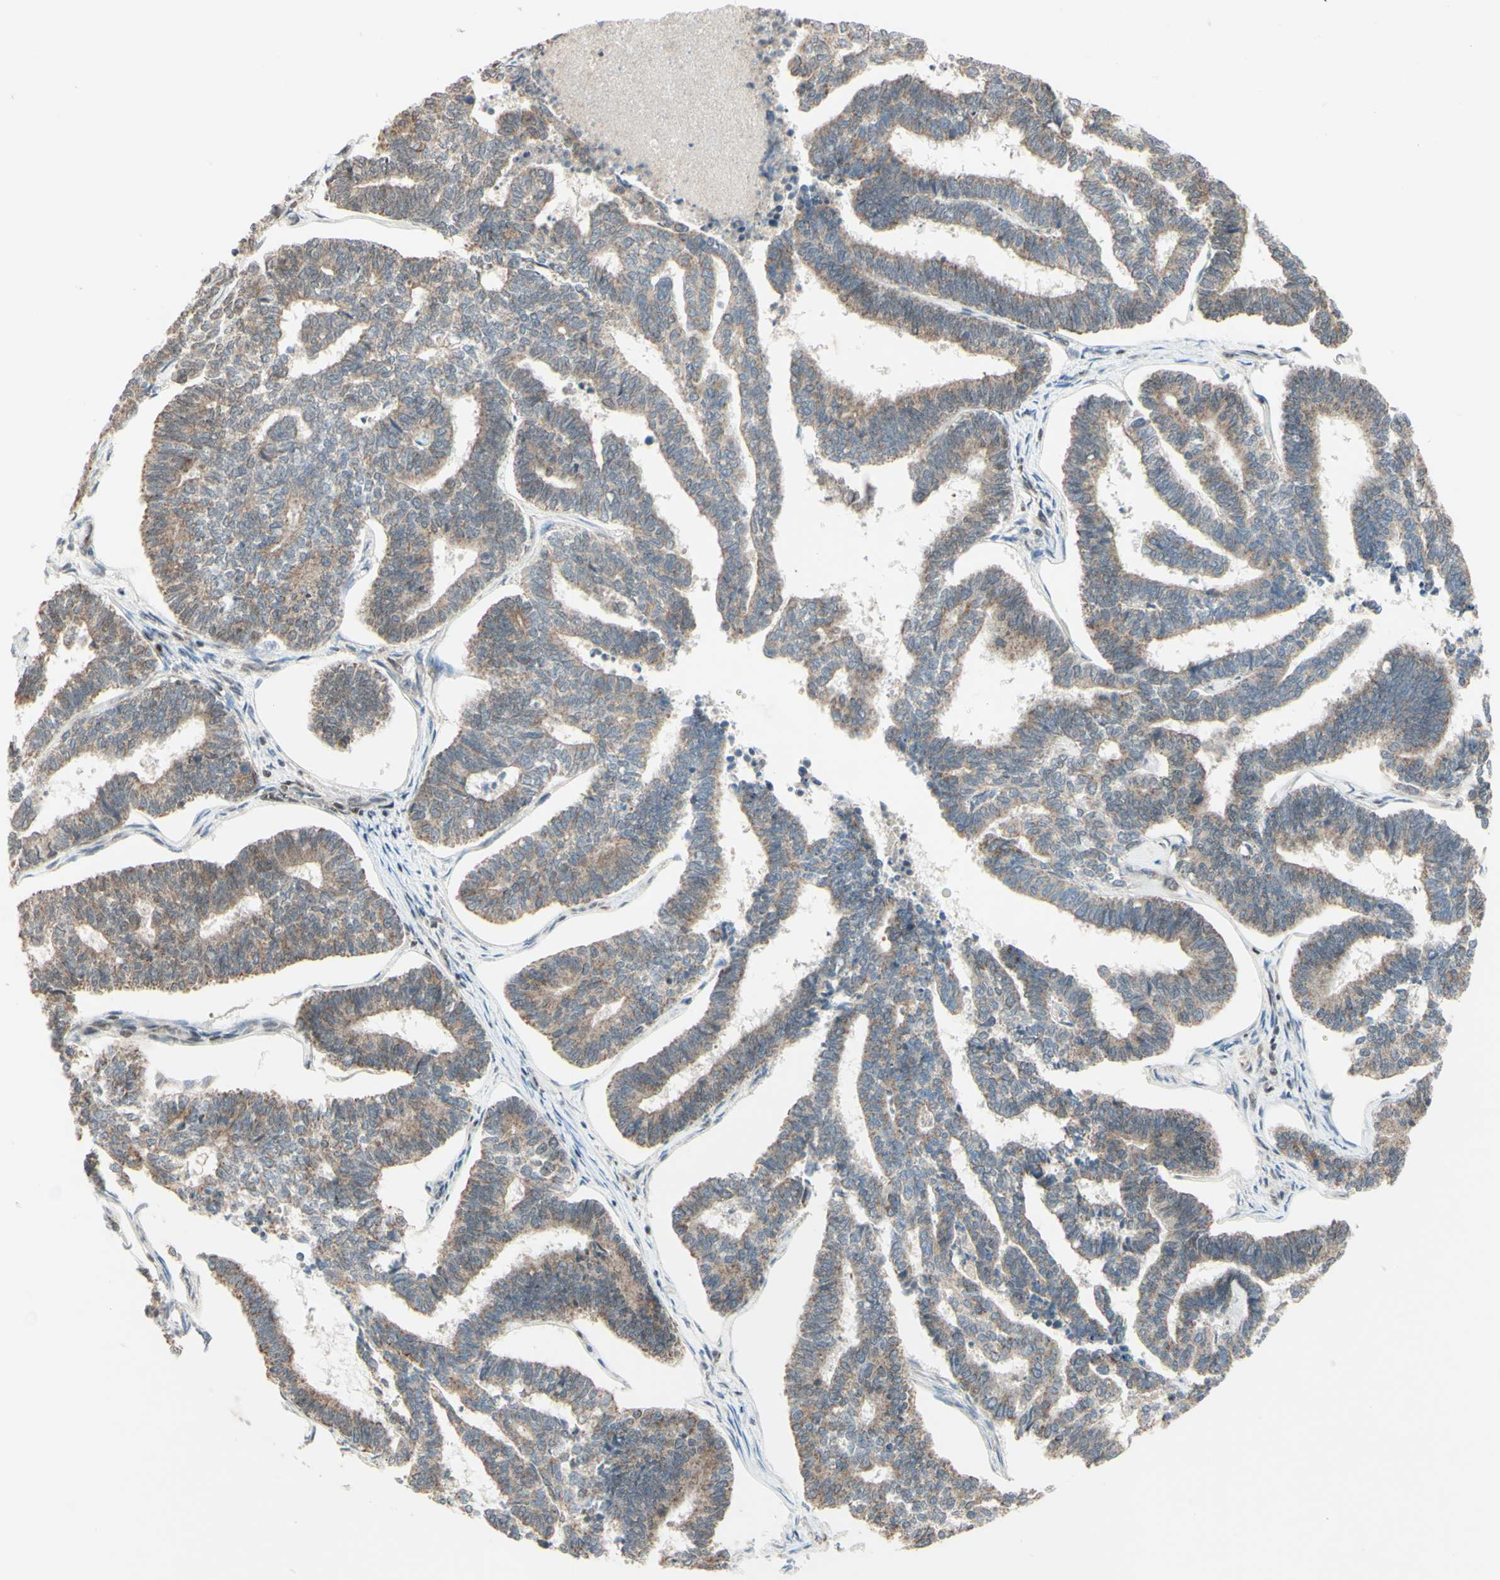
{"staining": {"intensity": "weak", "quantity": "25%-75%", "location": "cytoplasmic/membranous,nuclear"}, "tissue": "endometrial cancer", "cell_type": "Tumor cells", "image_type": "cancer", "snomed": [{"axis": "morphology", "description": "Adenocarcinoma, NOS"}, {"axis": "topography", "description": "Endometrium"}], "caption": "About 25%-75% of tumor cells in human endometrial cancer display weak cytoplasmic/membranous and nuclear protein staining as visualized by brown immunohistochemical staining.", "gene": "NR3C1", "patient": {"sex": "female", "age": 70}}